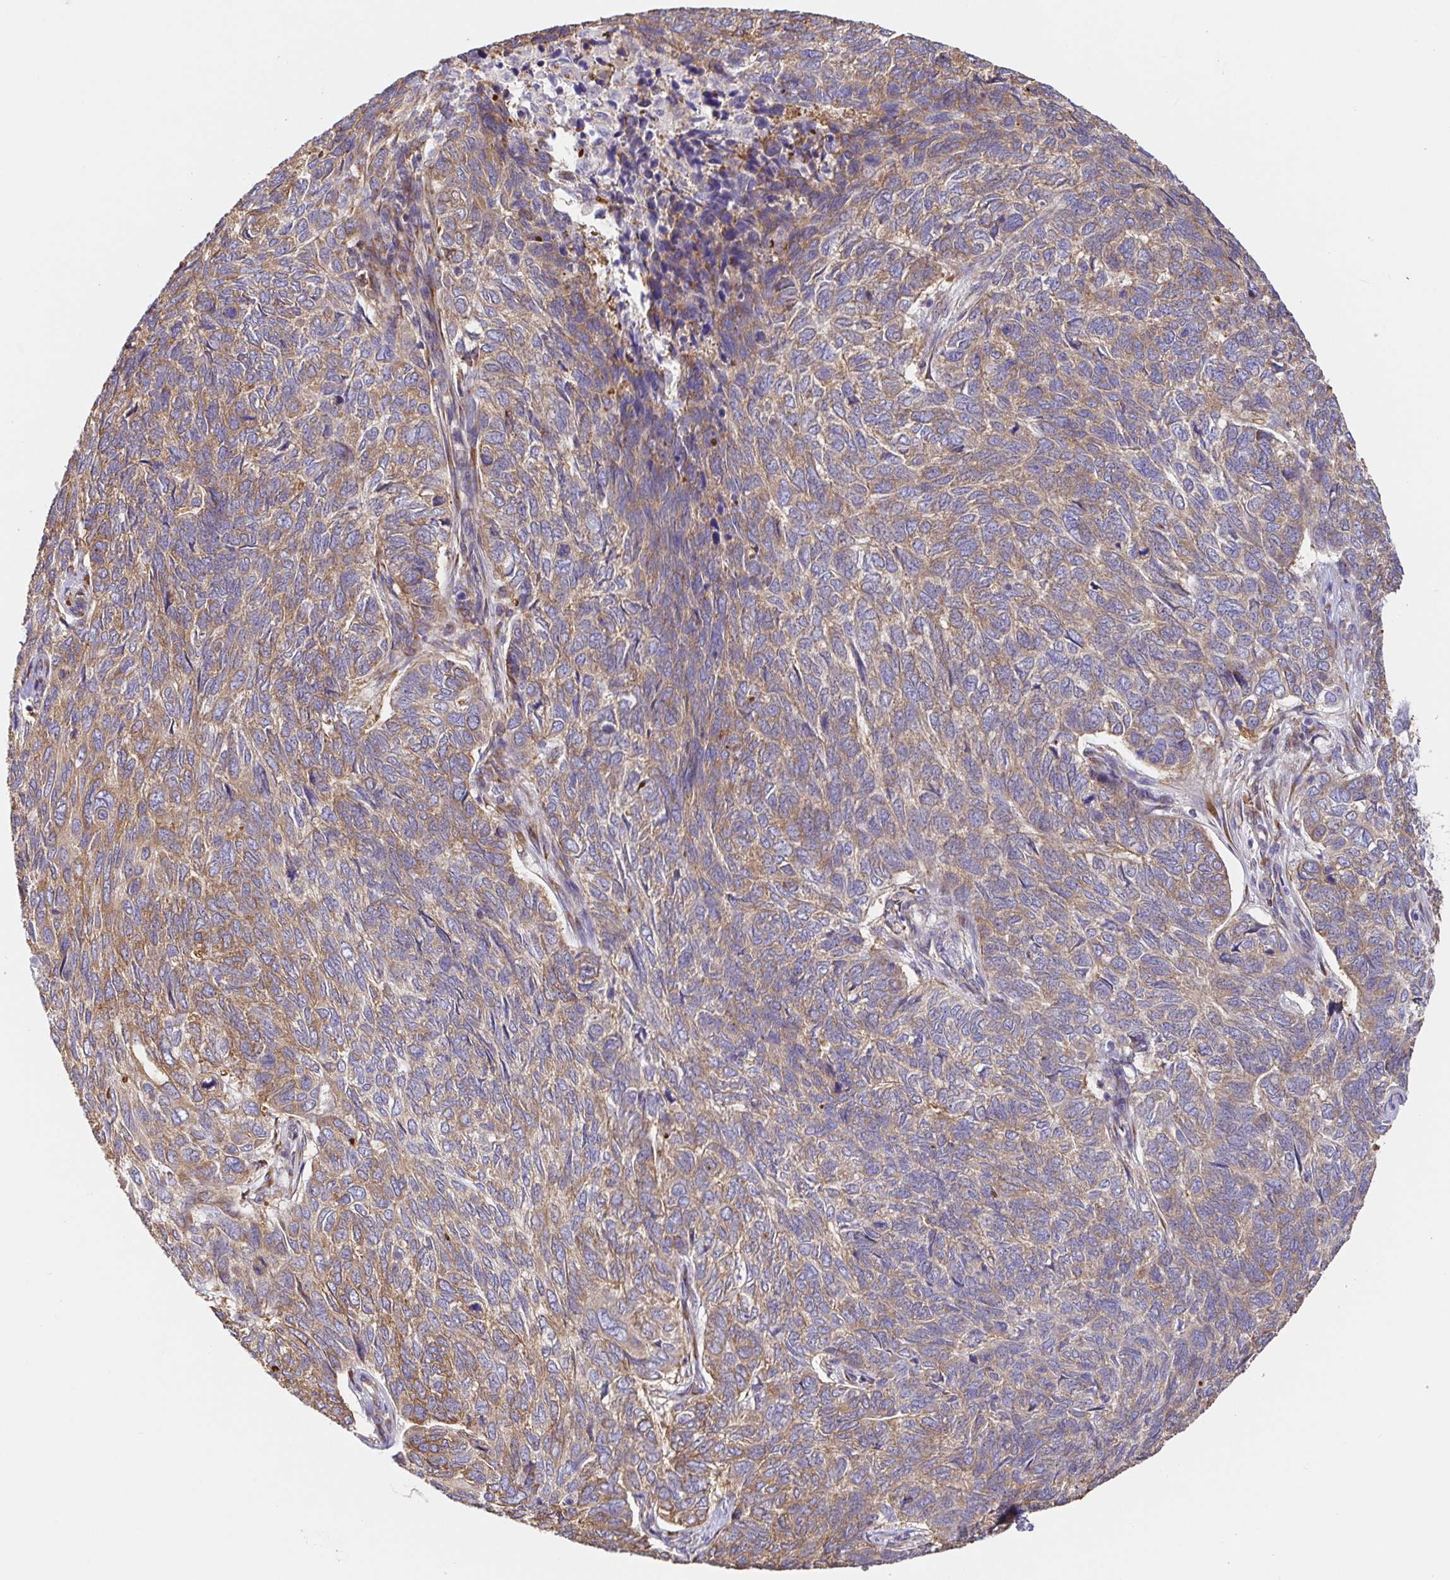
{"staining": {"intensity": "moderate", "quantity": ">75%", "location": "cytoplasmic/membranous"}, "tissue": "skin cancer", "cell_type": "Tumor cells", "image_type": "cancer", "snomed": [{"axis": "morphology", "description": "Basal cell carcinoma"}, {"axis": "topography", "description": "Skin"}], "caption": "This is an image of immunohistochemistry staining of skin cancer, which shows moderate staining in the cytoplasmic/membranous of tumor cells.", "gene": "PDPK1", "patient": {"sex": "female", "age": 65}}